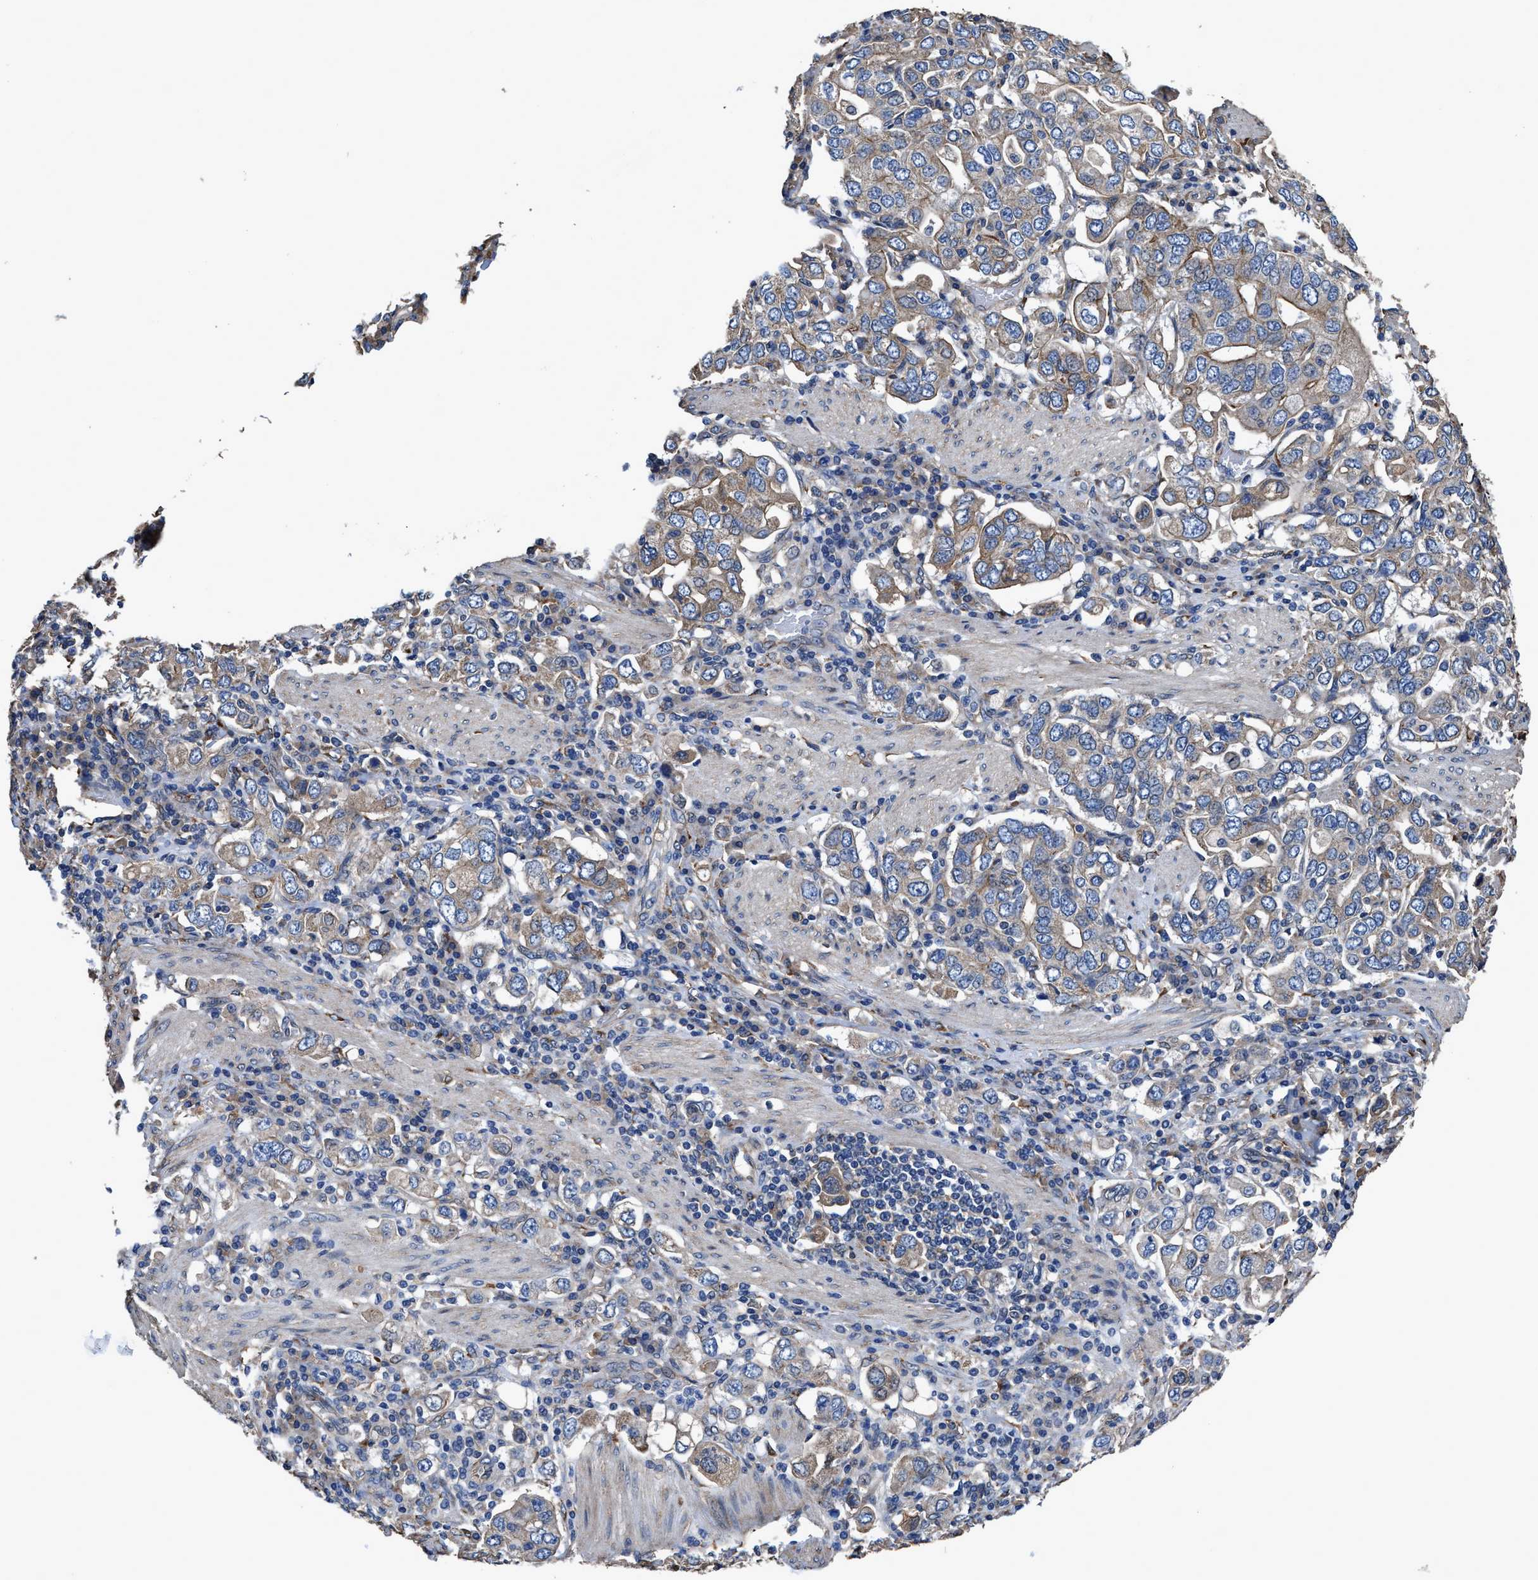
{"staining": {"intensity": "weak", "quantity": "25%-75%", "location": "cytoplasmic/membranous"}, "tissue": "stomach cancer", "cell_type": "Tumor cells", "image_type": "cancer", "snomed": [{"axis": "morphology", "description": "Adenocarcinoma, NOS"}, {"axis": "topography", "description": "Stomach, upper"}], "caption": "A high-resolution histopathology image shows immunohistochemistry staining of stomach cancer, which reveals weak cytoplasmic/membranous positivity in about 25%-75% of tumor cells. (Stains: DAB (3,3'-diaminobenzidine) in brown, nuclei in blue, Microscopy: brightfield microscopy at high magnification).", "gene": "IDNK", "patient": {"sex": "male", "age": 62}}